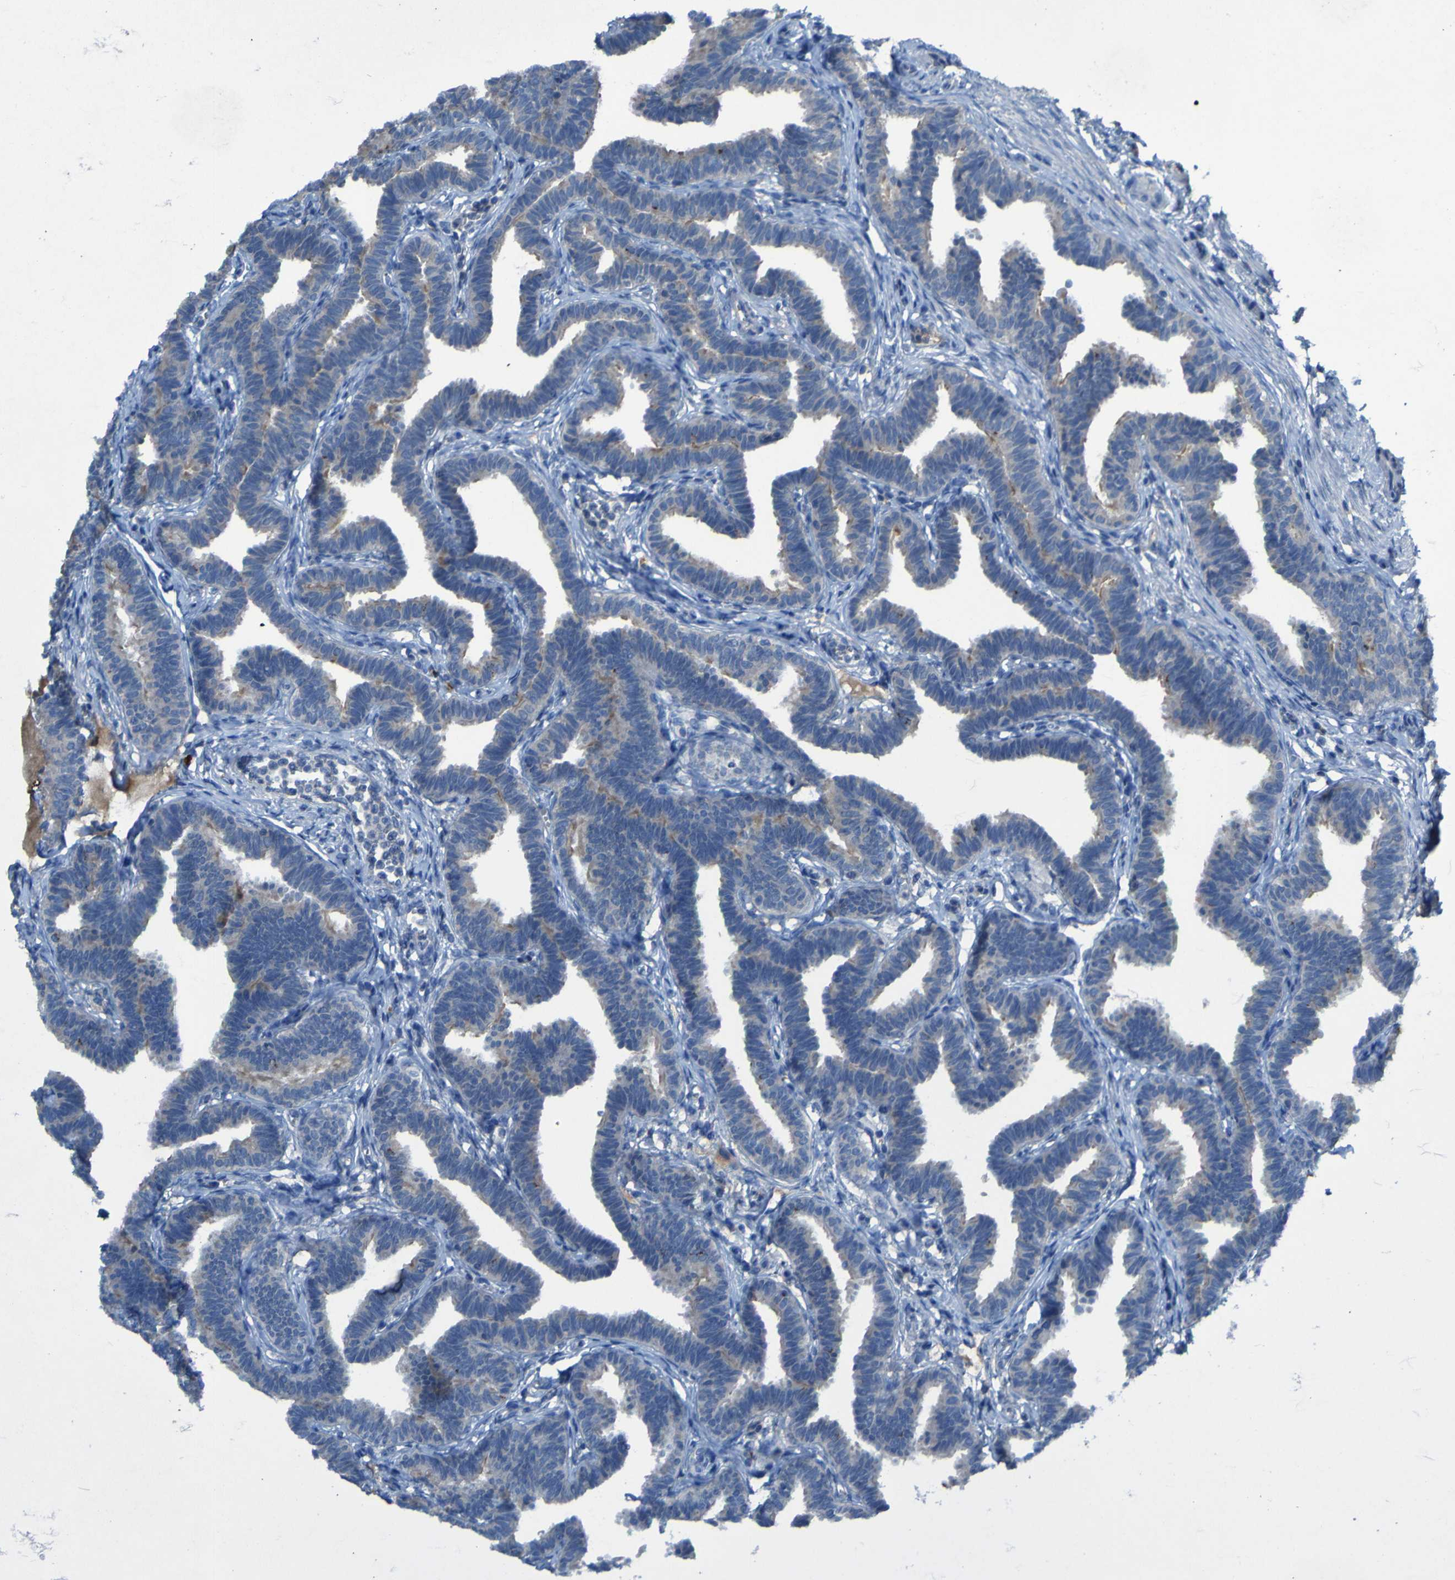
{"staining": {"intensity": "weak", "quantity": "25%-75%", "location": "cytoplasmic/membranous"}, "tissue": "fallopian tube", "cell_type": "Glandular cells", "image_type": "normal", "snomed": [{"axis": "morphology", "description": "Normal tissue, NOS"}, {"axis": "topography", "description": "Fallopian tube"}, {"axis": "topography", "description": "Ovary"}], "caption": "Fallopian tube stained with DAB IHC demonstrates low levels of weak cytoplasmic/membranous positivity in about 25%-75% of glandular cells.", "gene": "SGK2", "patient": {"sex": "female", "age": 23}}